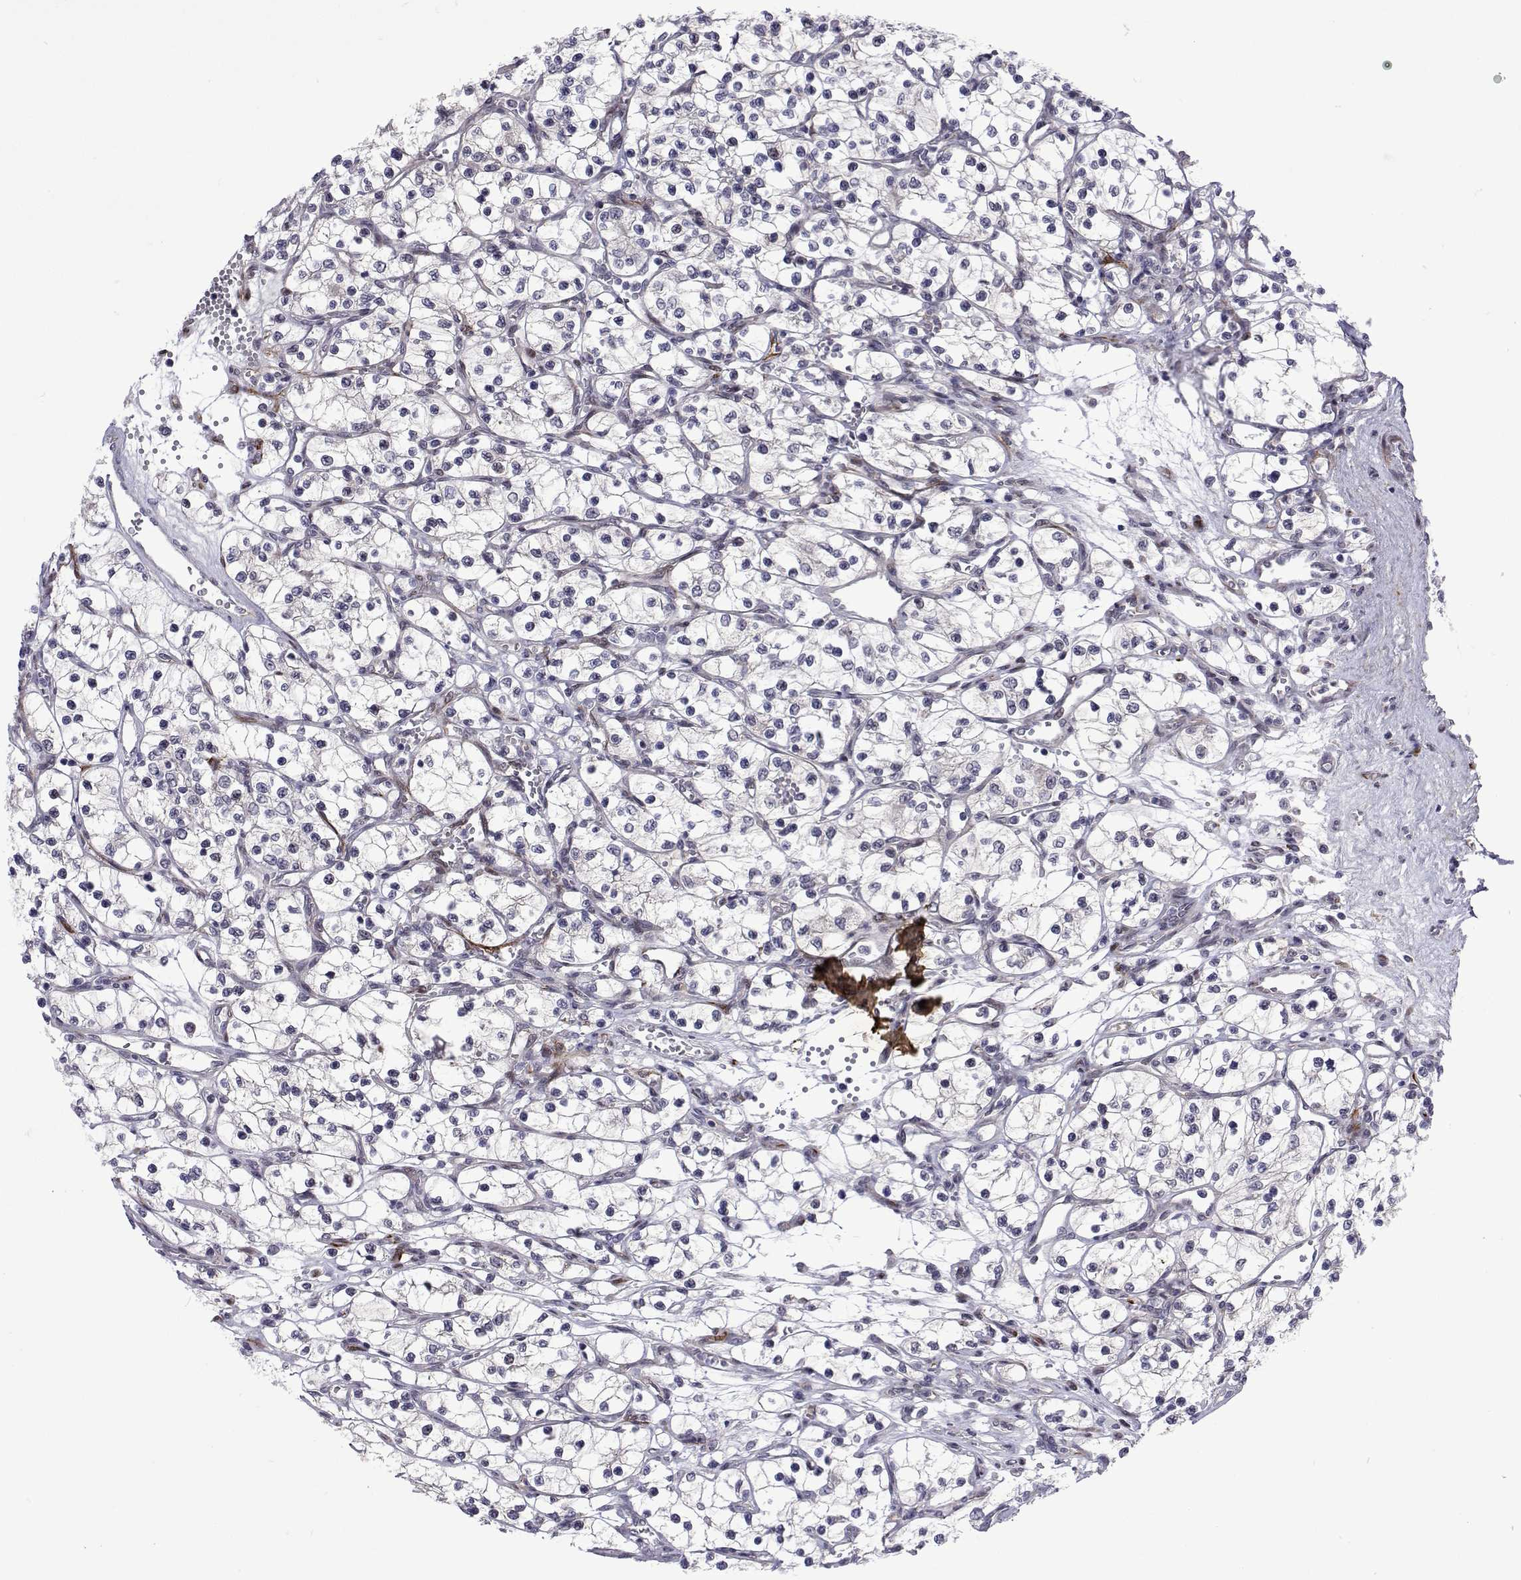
{"staining": {"intensity": "negative", "quantity": "none", "location": "none"}, "tissue": "renal cancer", "cell_type": "Tumor cells", "image_type": "cancer", "snomed": [{"axis": "morphology", "description": "Adenocarcinoma, NOS"}, {"axis": "topography", "description": "Kidney"}], "caption": "Renal cancer was stained to show a protein in brown. There is no significant expression in tumor cells.", "gene": "EFCAB3", "patient": {"sex": "female", "age": 69}}